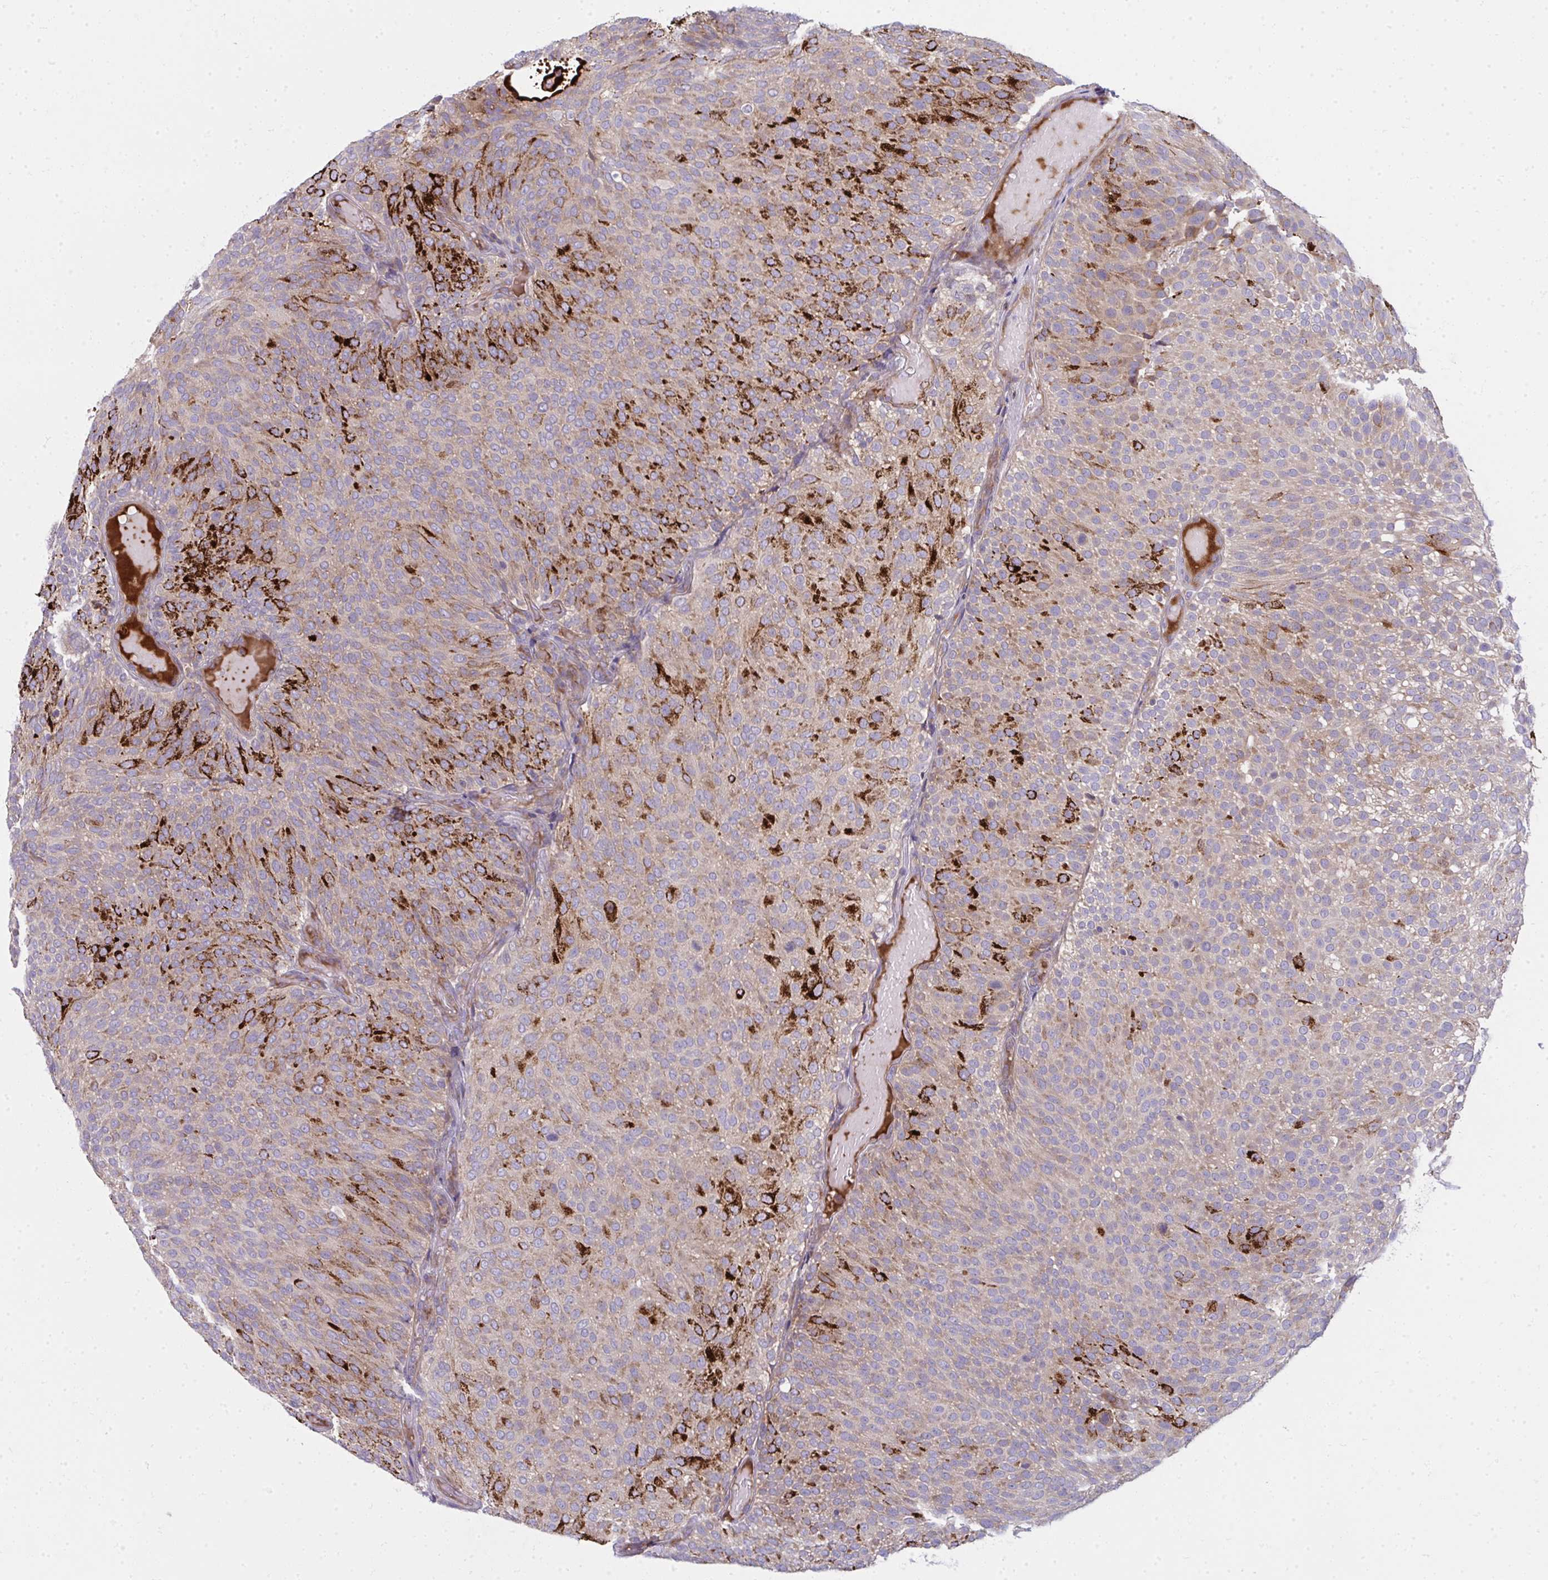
{"staining": {"intensity": "strong", "quantity": "25%-75%", "location": "cytoplasmic/membranous"}, "tissue": "urothelial cancer", "cell_type": "Tumor cells", "image_type": "cancer", "snomed": [{"axis": "morphology", "description": "Urothelial carcinoma, Low grade"}, {"axis": "topography", "description": "Urinary bladder"}], "caption": "Immunohistochemical staining of human urothelial cancer shows strong cytoplasmic/membranous protein staining in approximately 25%-75% of tumor cells. (Brightfield microscopy of DAB IHC at high magnification).", "gene": "GFPT2", "patient": {"sex": "male", "age": 78}}